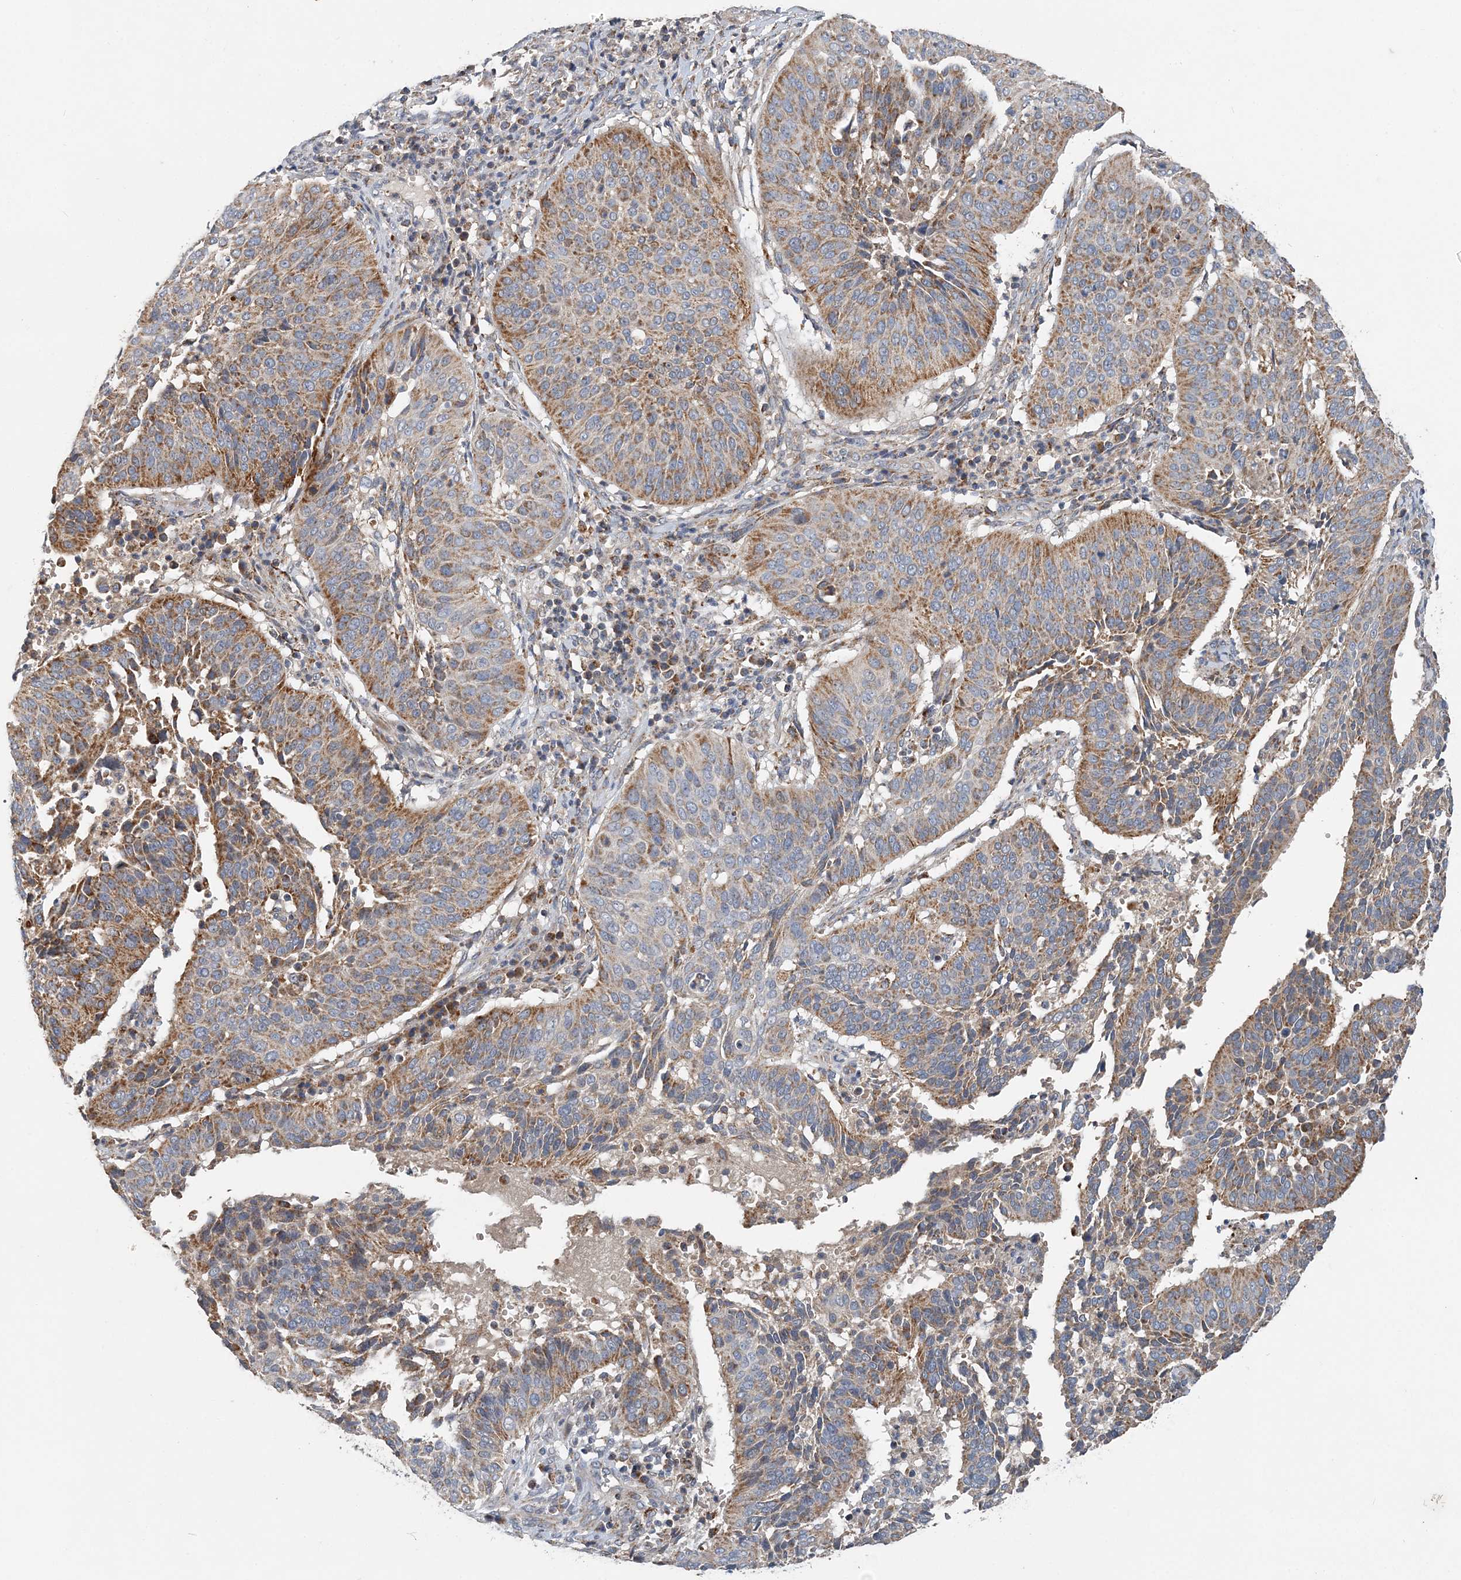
{"staining": {"intensity": "moderate", "quantity": ">75%", "location": "cytoplasmic/membranous"}, "tissue": "cervical cancer", "cell_type": "Tumor cells", "image_type": "cancer", "snomed": [{"axis": "morphology", "description": "Normal tissue, NOS"}, {"axis": "morphology", "description": "Squamous cell carcinoma, NOS"}, {"axis": "topography", "description": "Cervix"}], "caption": "Tumor cells show moderate cytoplasmic/membranous expression in approximately >75% of cells in squamous cell carcinoma (cervical).", "gene": "SPRY2", "patient": {"sex": "female", "age": 39}}